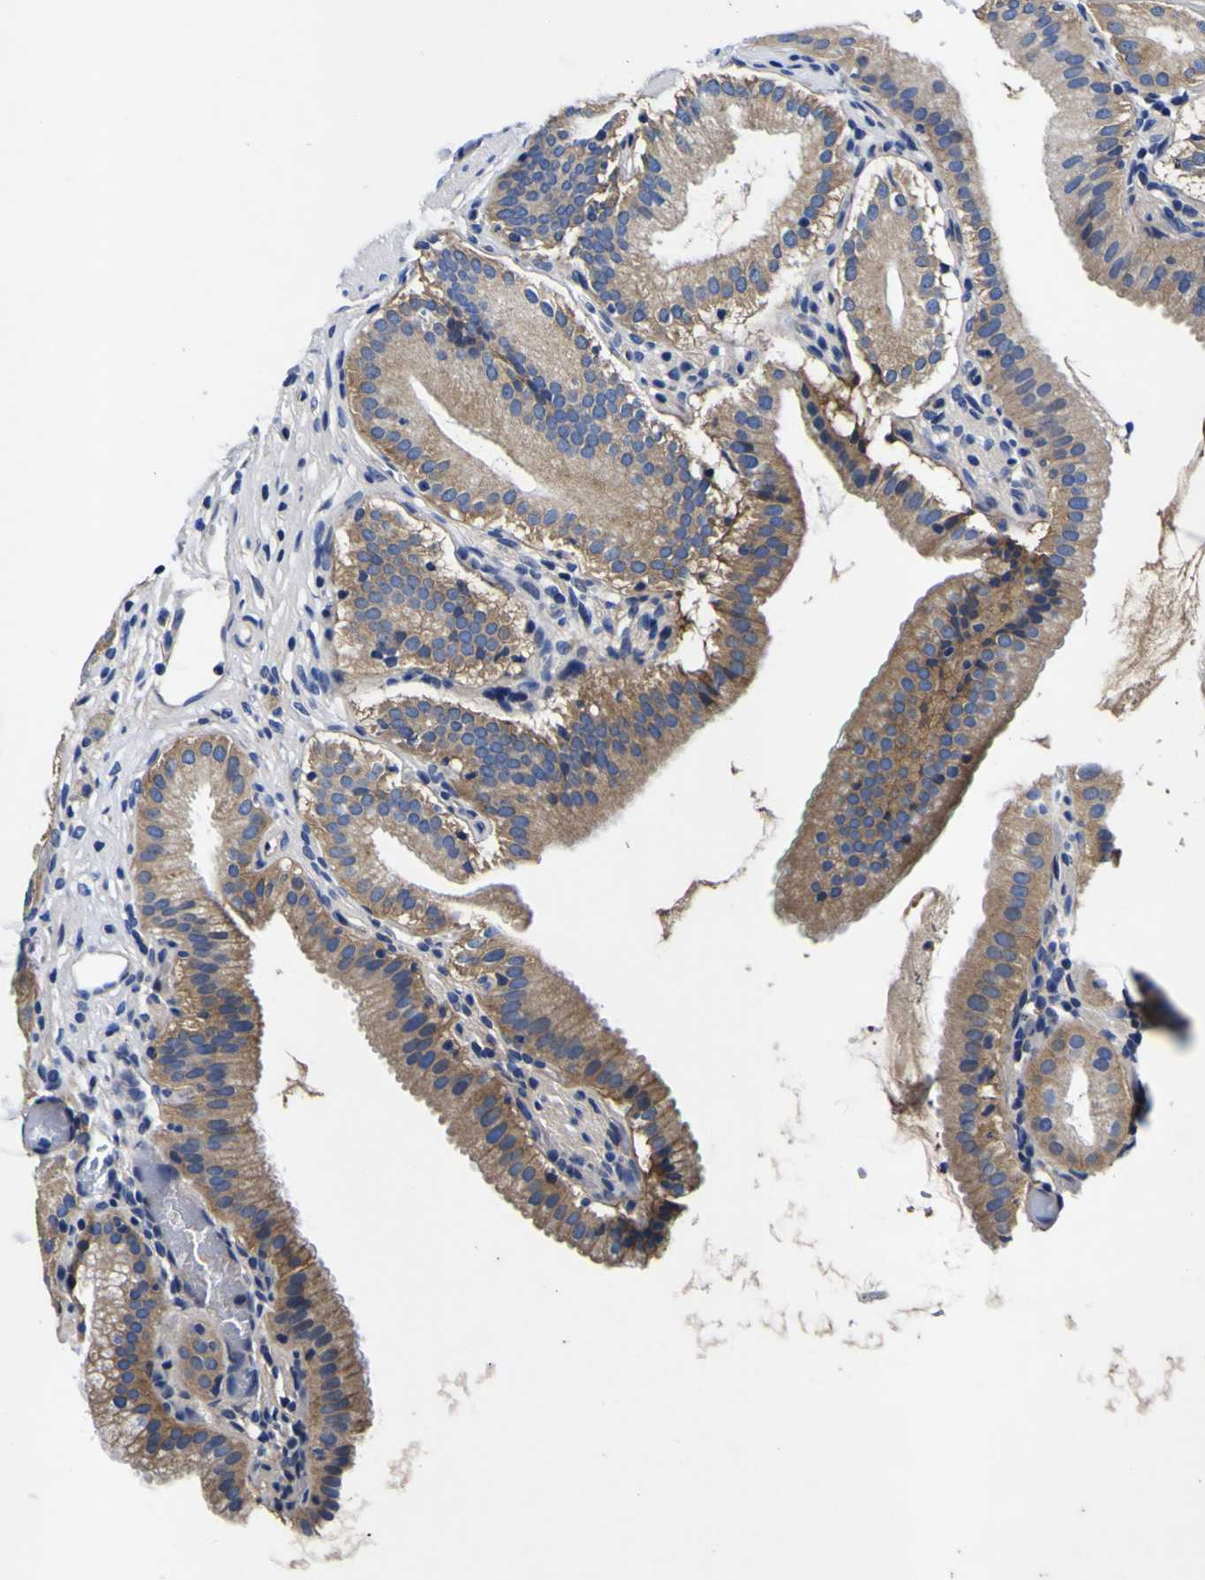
{"staining": {"intensity": "moderate", "quantity": ">75%", "location": "cytoplasmic/membranous"}, "tissue": "gallbladder", "cell_type": "Glandular cells", "image_type": "normal", "snomed": [{"axis": "morphology", "description": "Normal tissue, NOS"}, {"axis": "topography", "description": "Gallbladder"}], "caption": "Immunohistochemistry image of benign gallbladder: human gallbladder stained using immunohistochemistry (IHC) demonstrates medium levels of moderate protein expression localized specifically in the cytoplasmic/membranous of glandular cells, appearing as a cytoplasmic/membranous brown color.", "gene": "VASN", "patient": {"sex": "male", "age": 54}}